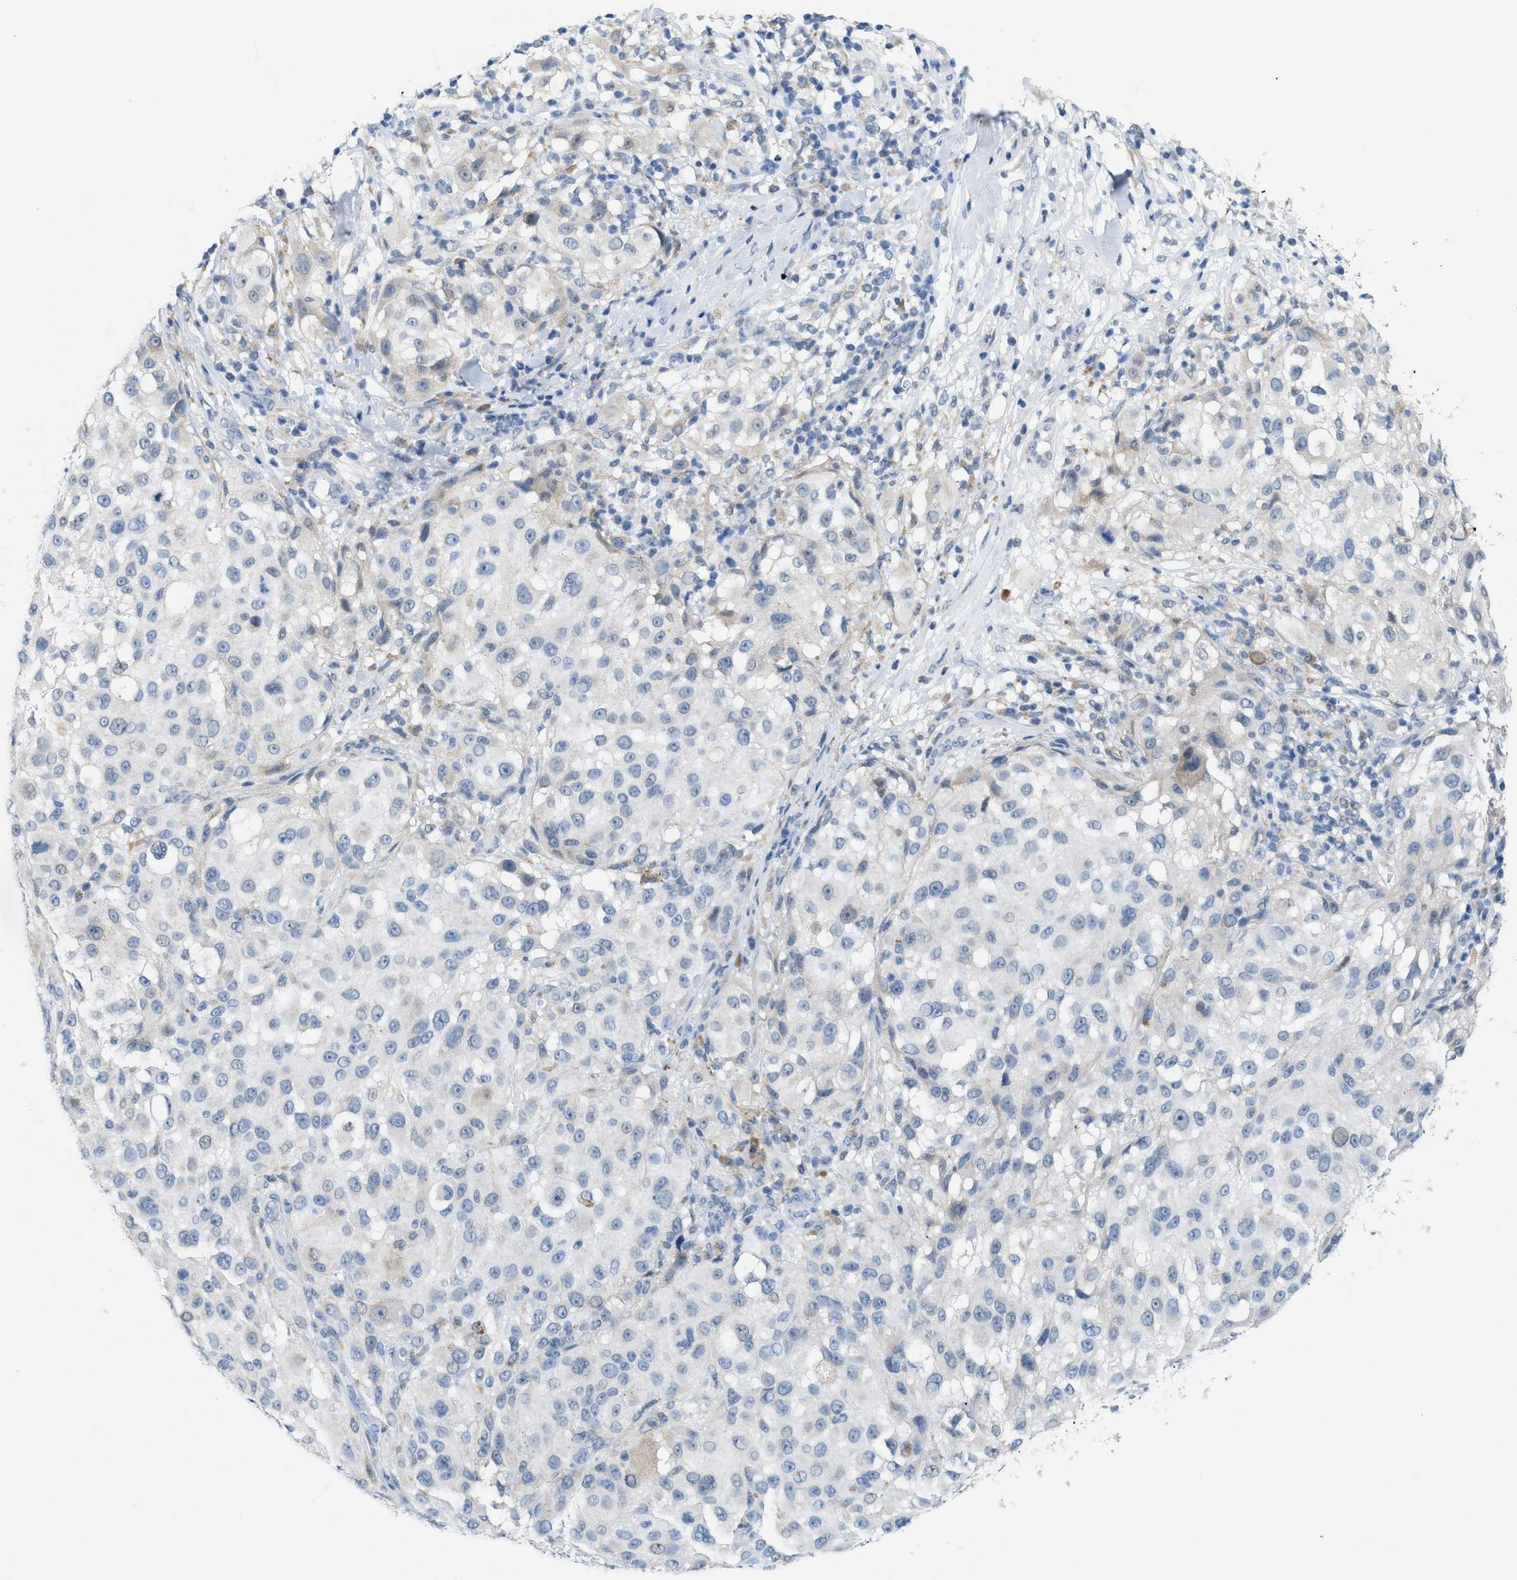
{"staining": {"intensity": "negative", "quantity": "none", "location": "none"}, "tissue": "melanoma", "cell_type": "Tumor cells", "image_type": "cancer", "snomed": [{"axis": "morphology", "description": "Necrosis, NOS"}, {"axis": "morphology", "description": "Malignant melanoma, NOS"}, {"axis": "topography", "description": "Skin"}], "caption": "Human malignant melanoma stained for a protein using IHC displays no staining in tumor cells.", "gene": "KIFC3", "patient": {"sex": "female", "age": 87}}